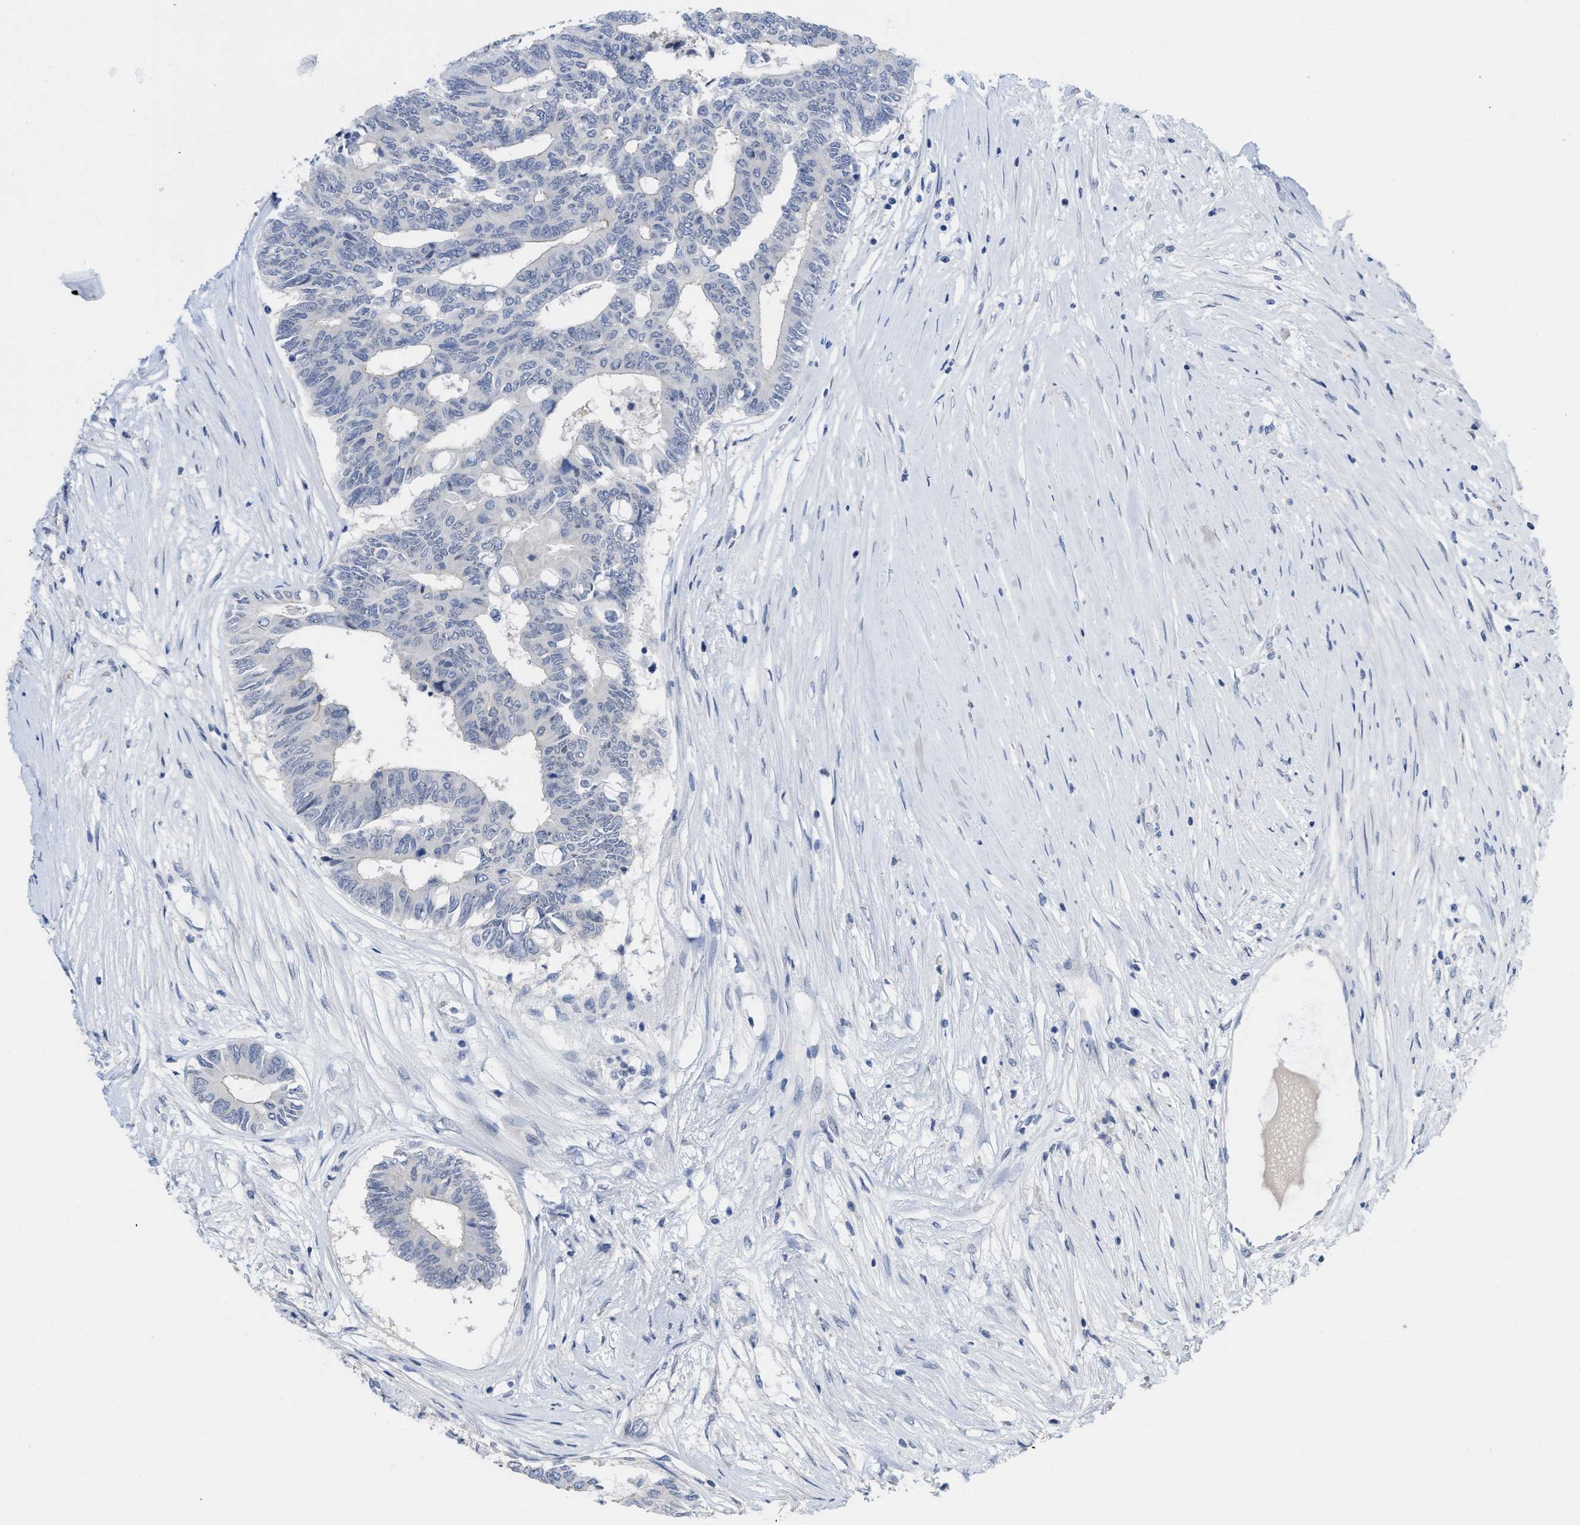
{"staining": {"intensity": "negative", "quantity": "none", "location": "none"}, "tissue": "colorectal cancer", "cell_type": "Tumor cells", "image_type": "cancer", "snomed": [{"axis": "morphology", "description": "Adenocarcinoma, NOS"}, {"axis": "topography", "description": "Rectum"}], "caption": "Colorectal cancer was stained to show a protein in brown. There is no significant positivity in tumor cells.", "gene": "ACKR1", "patient": {"sex": "male", "age": 63}}